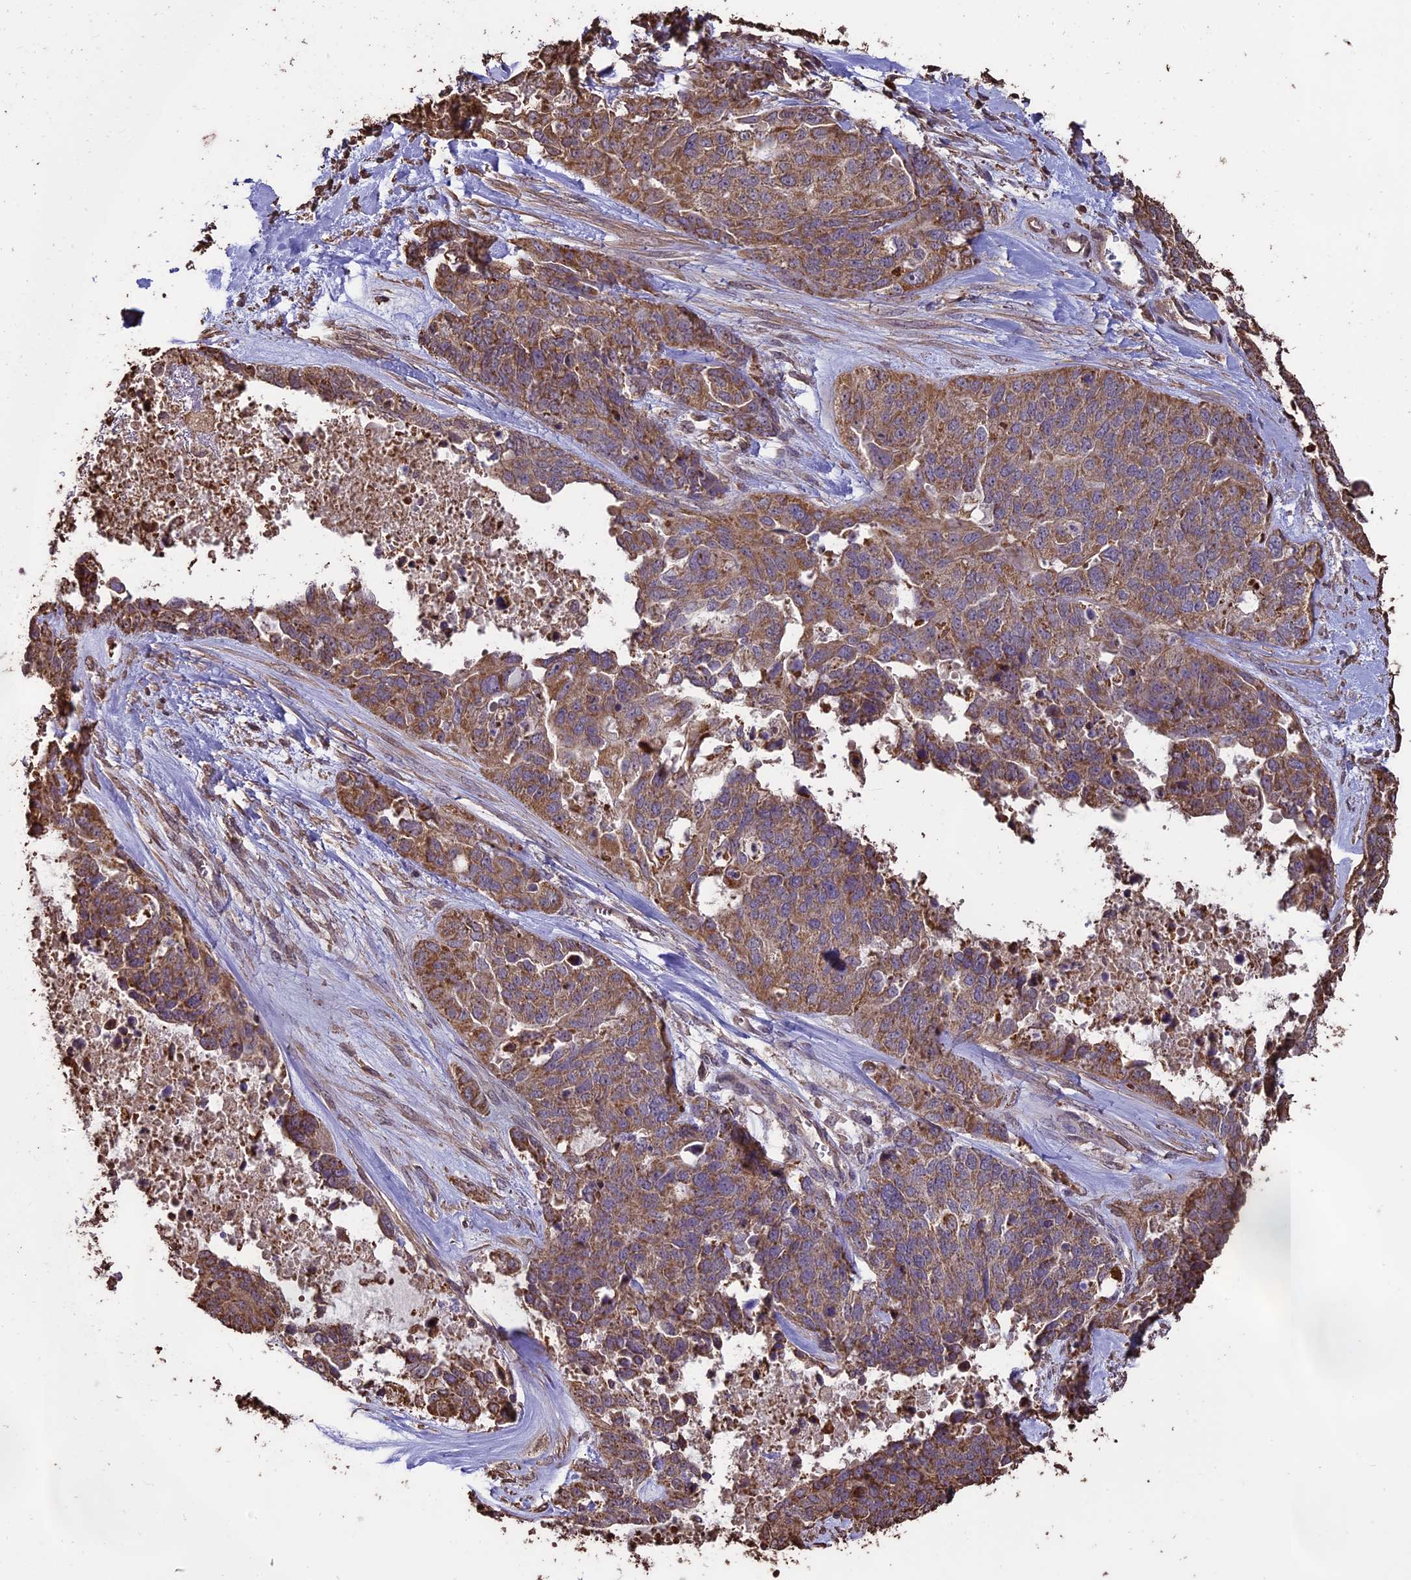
{"staining": {"intensity": "moderate", "quantity": ">75%", "location": "cytoplasmic/membranous"}, "tissue": "ovarian cancer", "cell_type": "Tumor cells", "image_type": "cancer", "snomed": [{"axis": "morphology", "description": "Cystadenocarcinoma, serous, NOS"}, {"axis": "topography", "description": "Ovary"}], "caption": "Immunohistochemistry (IHC) (DAB) staining of human ovarian cancer (serous cystadenocarcinoma) reveals moderate cytoplasmic/membranous protein expression in approximately >75% of tumor cells. (brown staining indicates protein expression, while blue staining denotes nuclei).", "gene": "PGPEP1L", "patient": {"sex": "female", "age": 44}}